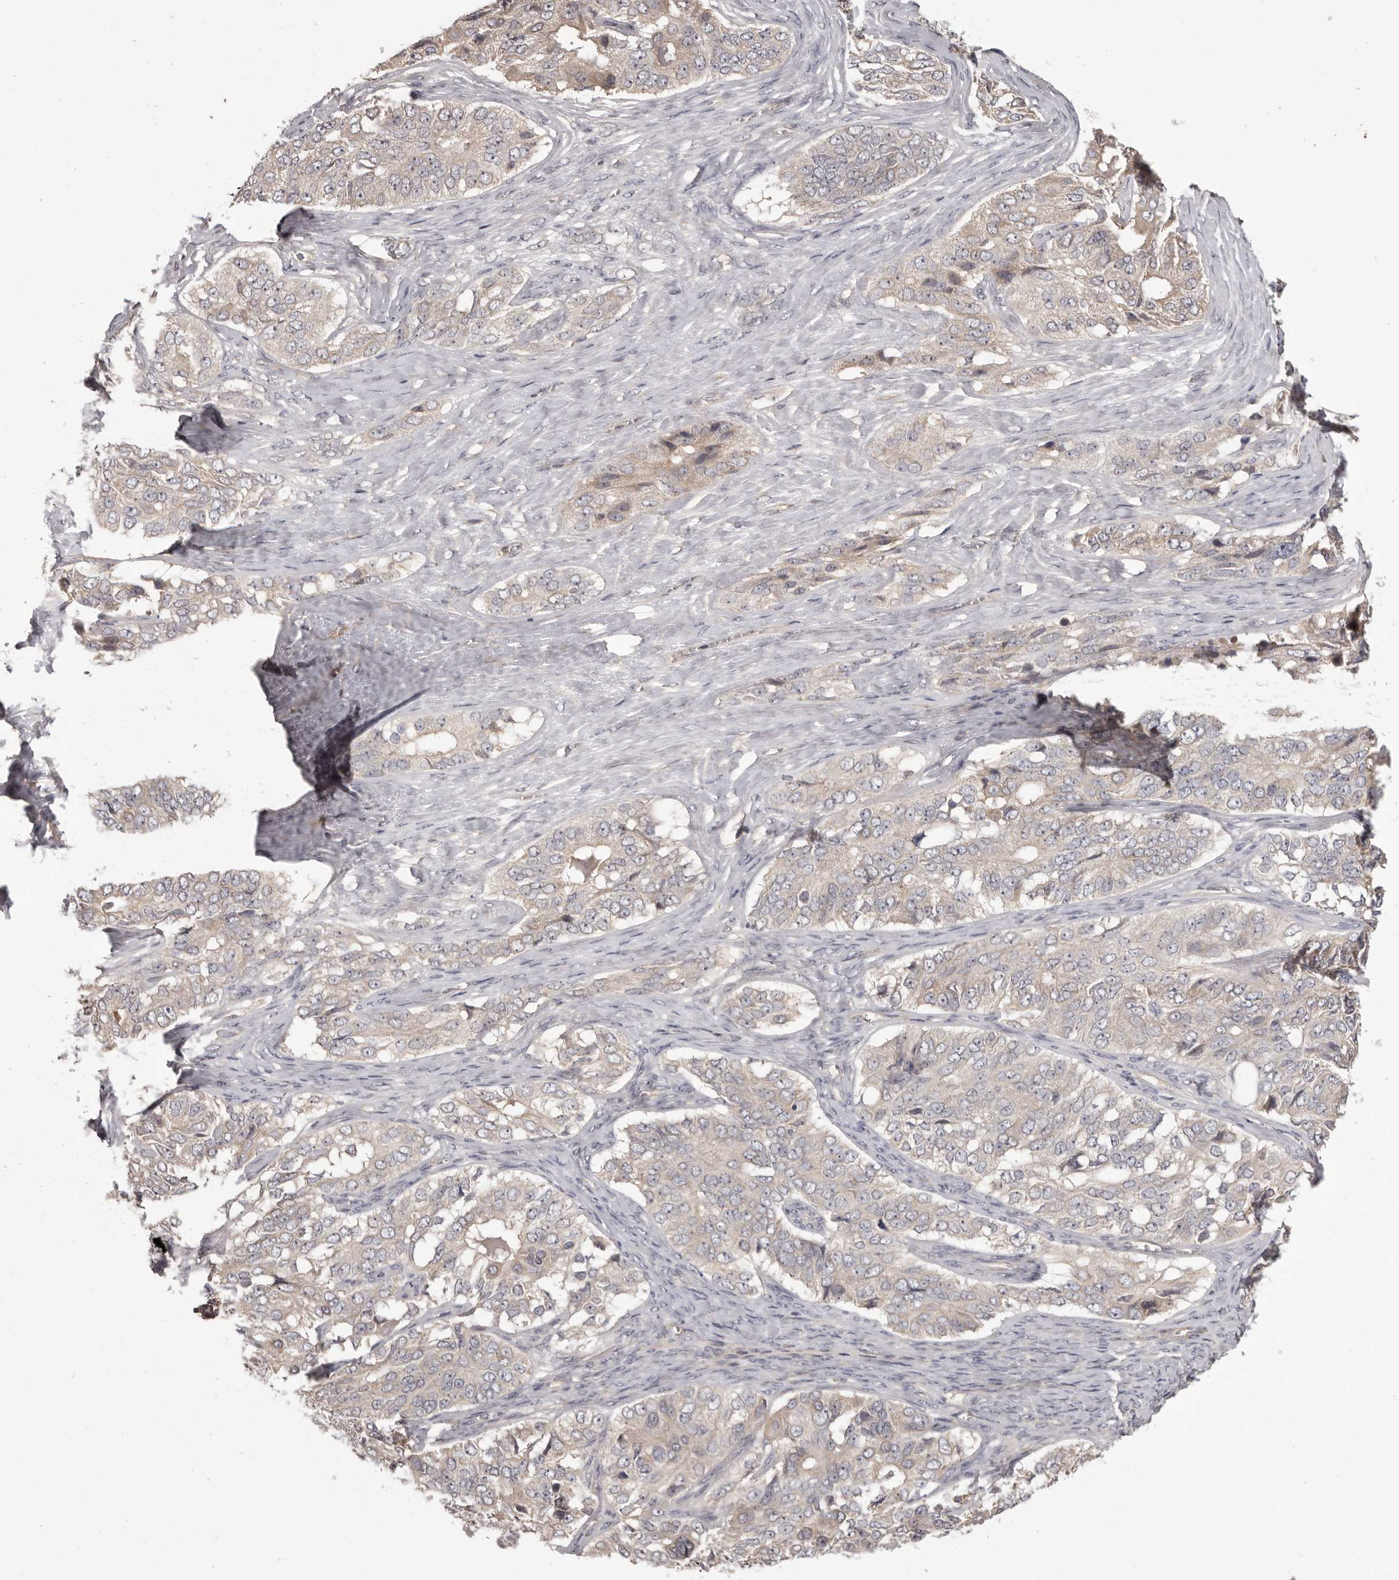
{"staining": {"intensity": "negative", "quantity": "none", "location": "none"}, "tissue": "ovarian cancer", "cell_type": "Tumor cells", "image_type": "cancer", "snomed": [{"axis": "morphology", "description": "Carcinoma, endometroid"}, {"axis": "topography", "description": "Ovary"}], "caption": "A micrograph of human ovarian cancer (endometroid carcinoma) is negative for staining in tumor cells.", "gene": "HRH1", "patient": {"sex": "female", "age": 51}}